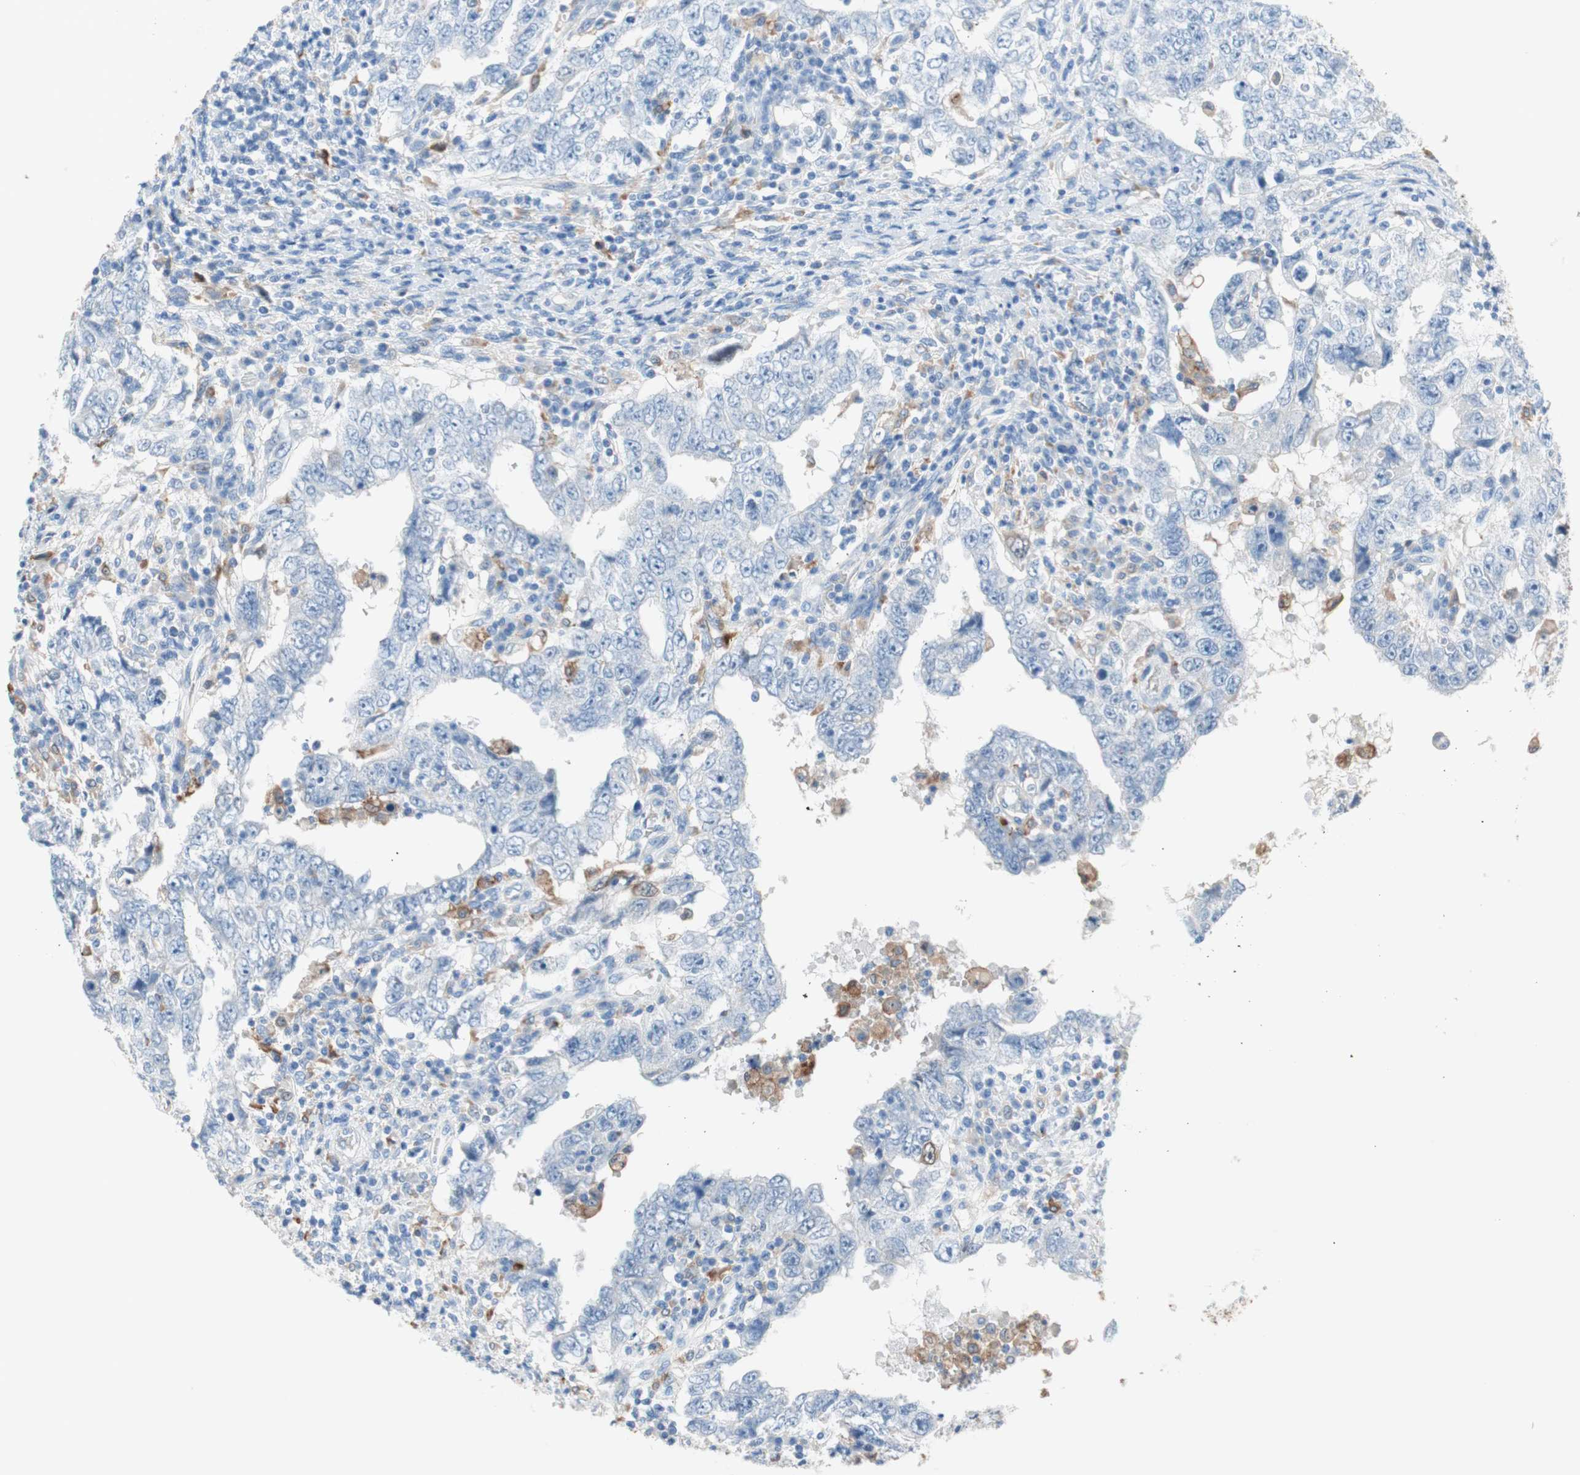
{"staining": {"intensity": "negative", "quantity": "none", "location": "none"}, "tissue": "testis cancer", "cell_type": "Tumor cells", "image_type": "cancer", "snomed": [{"axis": "morphology", "description": "Carcinoma, Embryonal, NOS"}, {"axis": "topography", "description": "Testis"}], "caption": "DAB (3,3'-diaminobenzidine) immunohistochemical staining of human embryonal carcinoma (testis) exhibits no significant positivity in tumor cells.", "gene": "GLUL", "patient": {"sex": "male", "age": 26}}